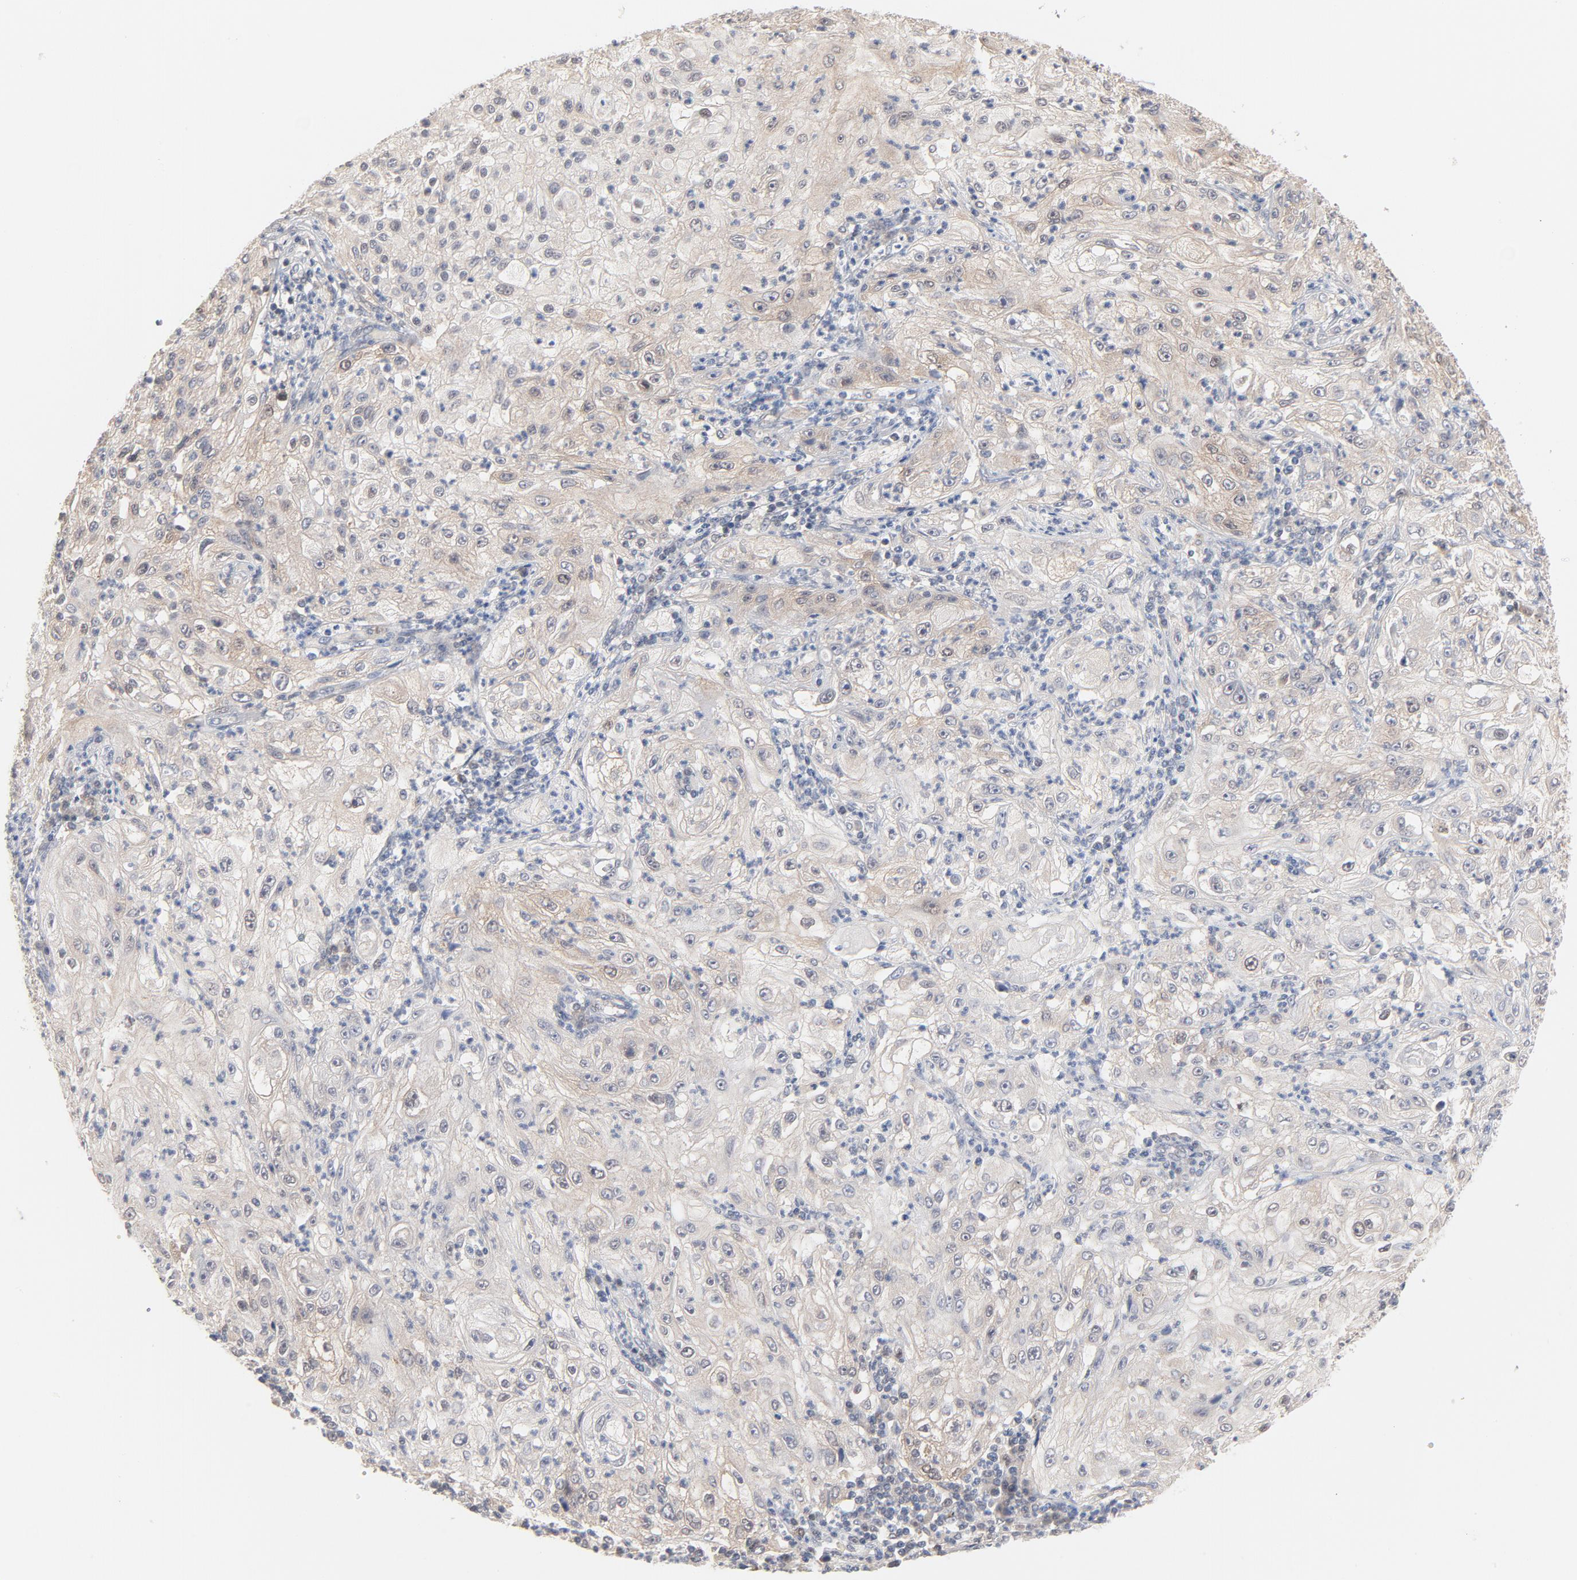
{"staining": {"intensity": "weak", "quantity": "<25%", "location": "cytoplasmic/membranous"}, "tissue": "lung cancer", "cell_type": "Tumor cells", "image_type": "cancer", "snomed": [{"axis": "morphology", "description": "Inflammation, NOS"}, {"axis": "morphology", "description": "Squamous cell carcinoma, NOS"}, {"axis": "topography", "description": "Lymph node"}, {"axis": "topography", "description": "Soft tissue"}, {"axis": "topography", "description": "Lung"}], "caption": "Tumor cells show no significant staining in lung cancer (squamous cell carcinoma). The staining is performed using DAB (3,3'-diaminobenzidine) brown chromogen with nuclei counter-stained in using hematoxylin.", "gene": "UBL4A", "patient": {"sex": "male", "age": 66}}